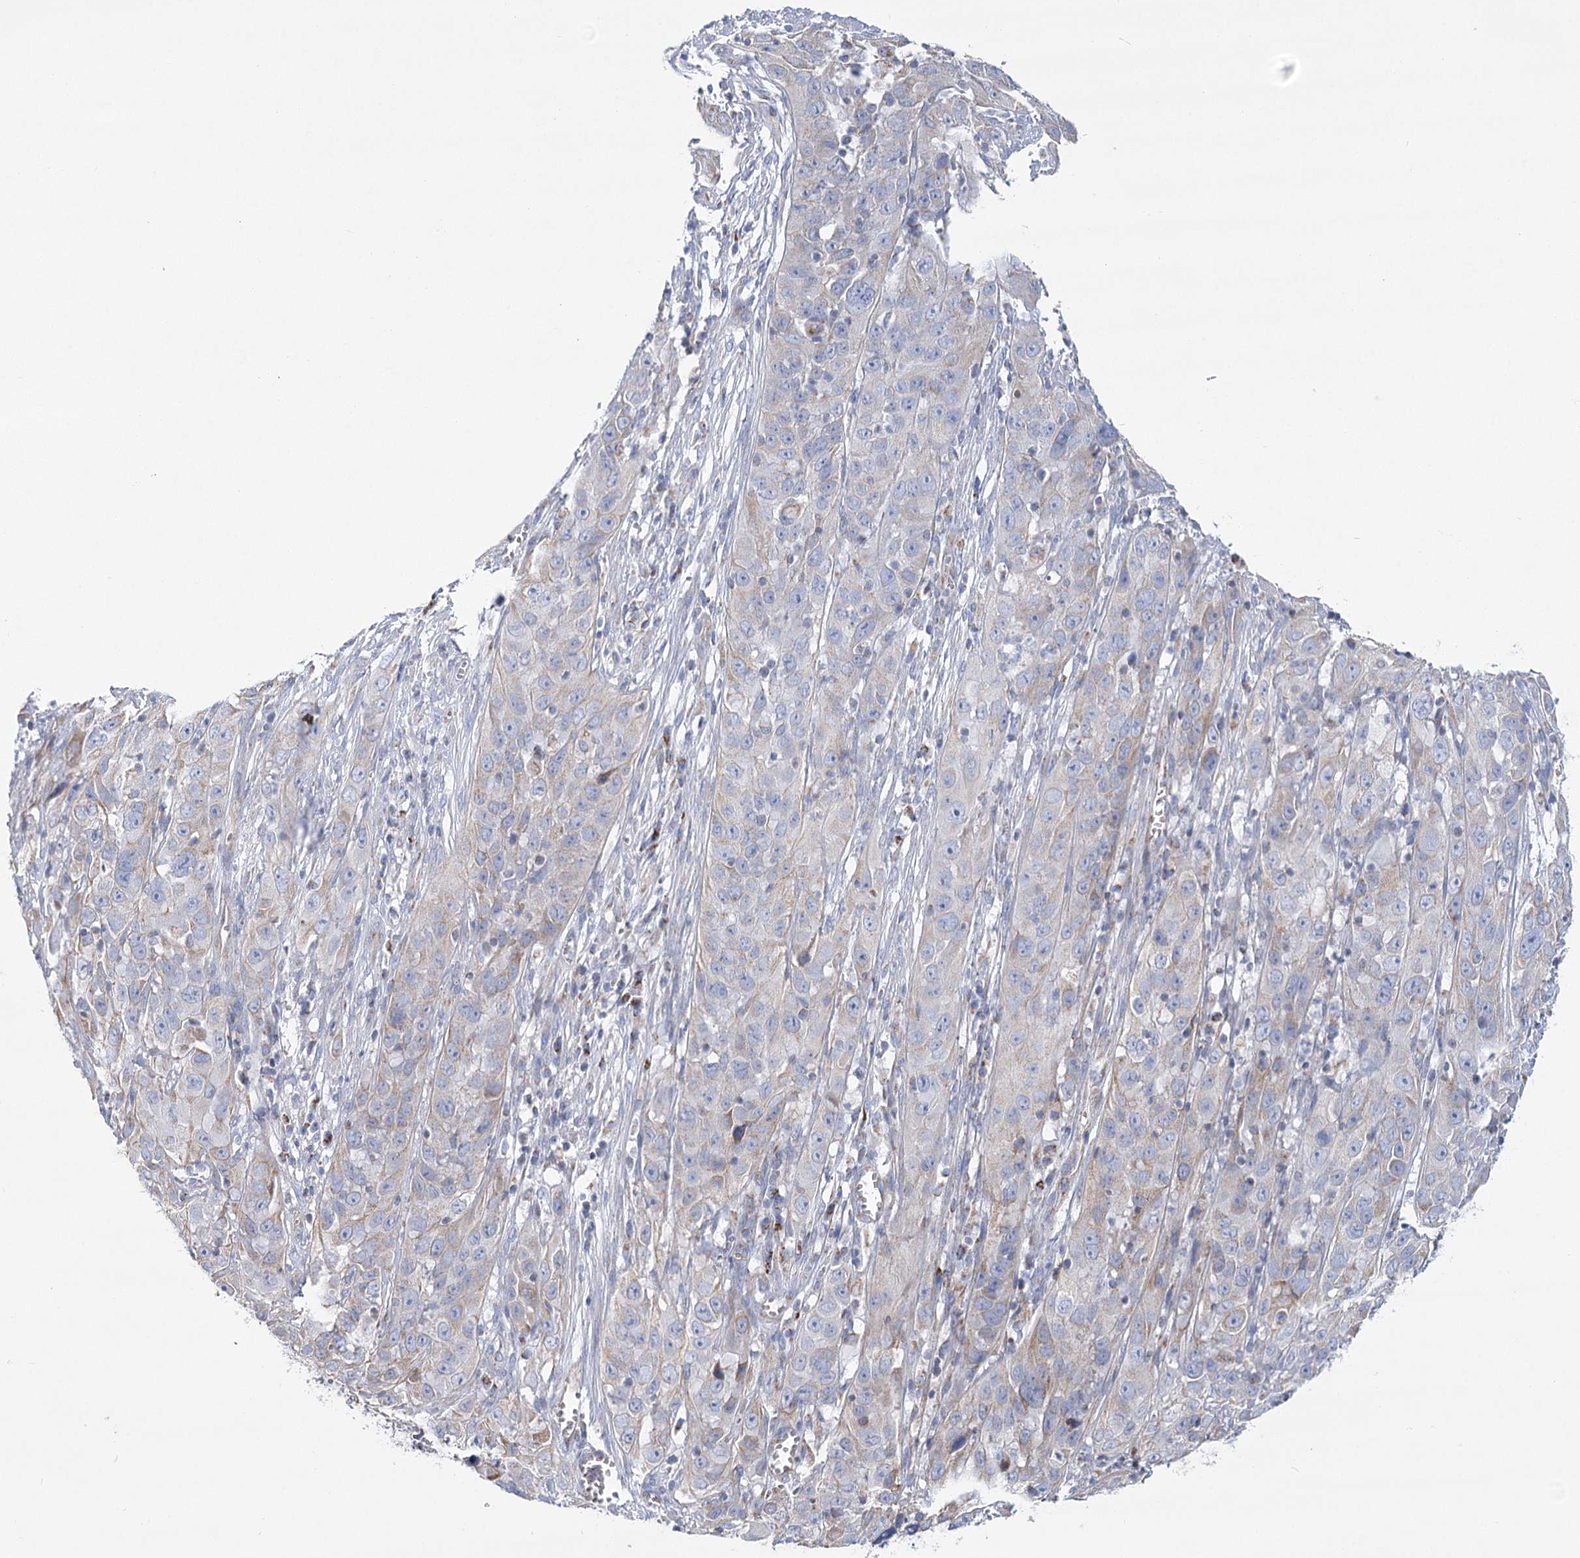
{"staining": {"intensity": "negative", "quantity": "none", "location": "none"}, "tissue": "cervical cancer", "cell_type": "Tumor cells", "image_type": "cancer", "snomed": [{"axis": "morphology", "description": "Squamous cell carcinoma, NOS"}, {"axis": "topography", "description": "Cervix"}], "caption": "High magnification brightfield microscopy of squamous cell carcinoma (cervical) stained with DAB (brown) and counterstained with hematoxylin (blue): tumor cells show no significant positivity. (Stains: DAB IHC with hematoxylin counter stain, Microscopy: brightfield microscopy at high magnification).", "gene": "SNX7", "patient": {"sex": "female", "age": 32}}